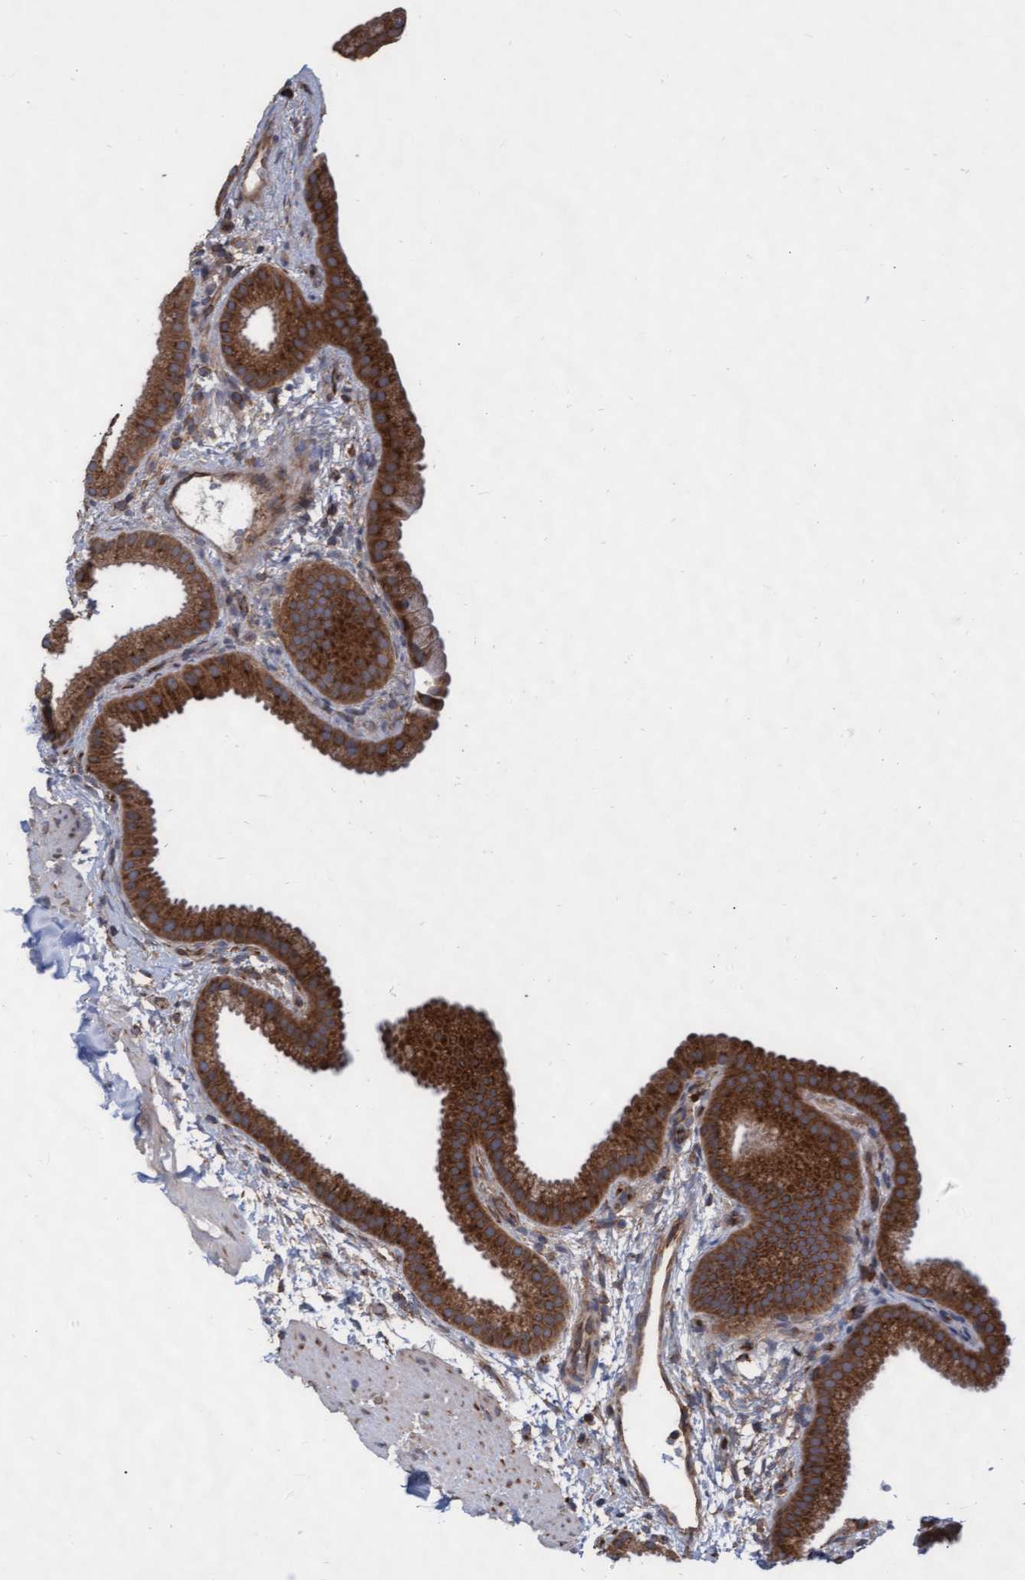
{"staining": {"intensity": "strong", "quantity": ">75%", "location": "cytoplasmic/membranous"}, "tissue": "gallbladder", "cell_type": "Glandular cells", "image_type": "normal", "snomed": [{"axis": "morphology", "description": "Normal tissue, NOS"}, {"axis": "topography", "description": "Gallbladder"}], "caption": "Gallbladder stained with immunohistochemistry displays strong cytoplasmic/membranous positivity in about >75% of glandular cells.", "gene": "ABCF2", "patient": {"sex": "female", "age": 64}}